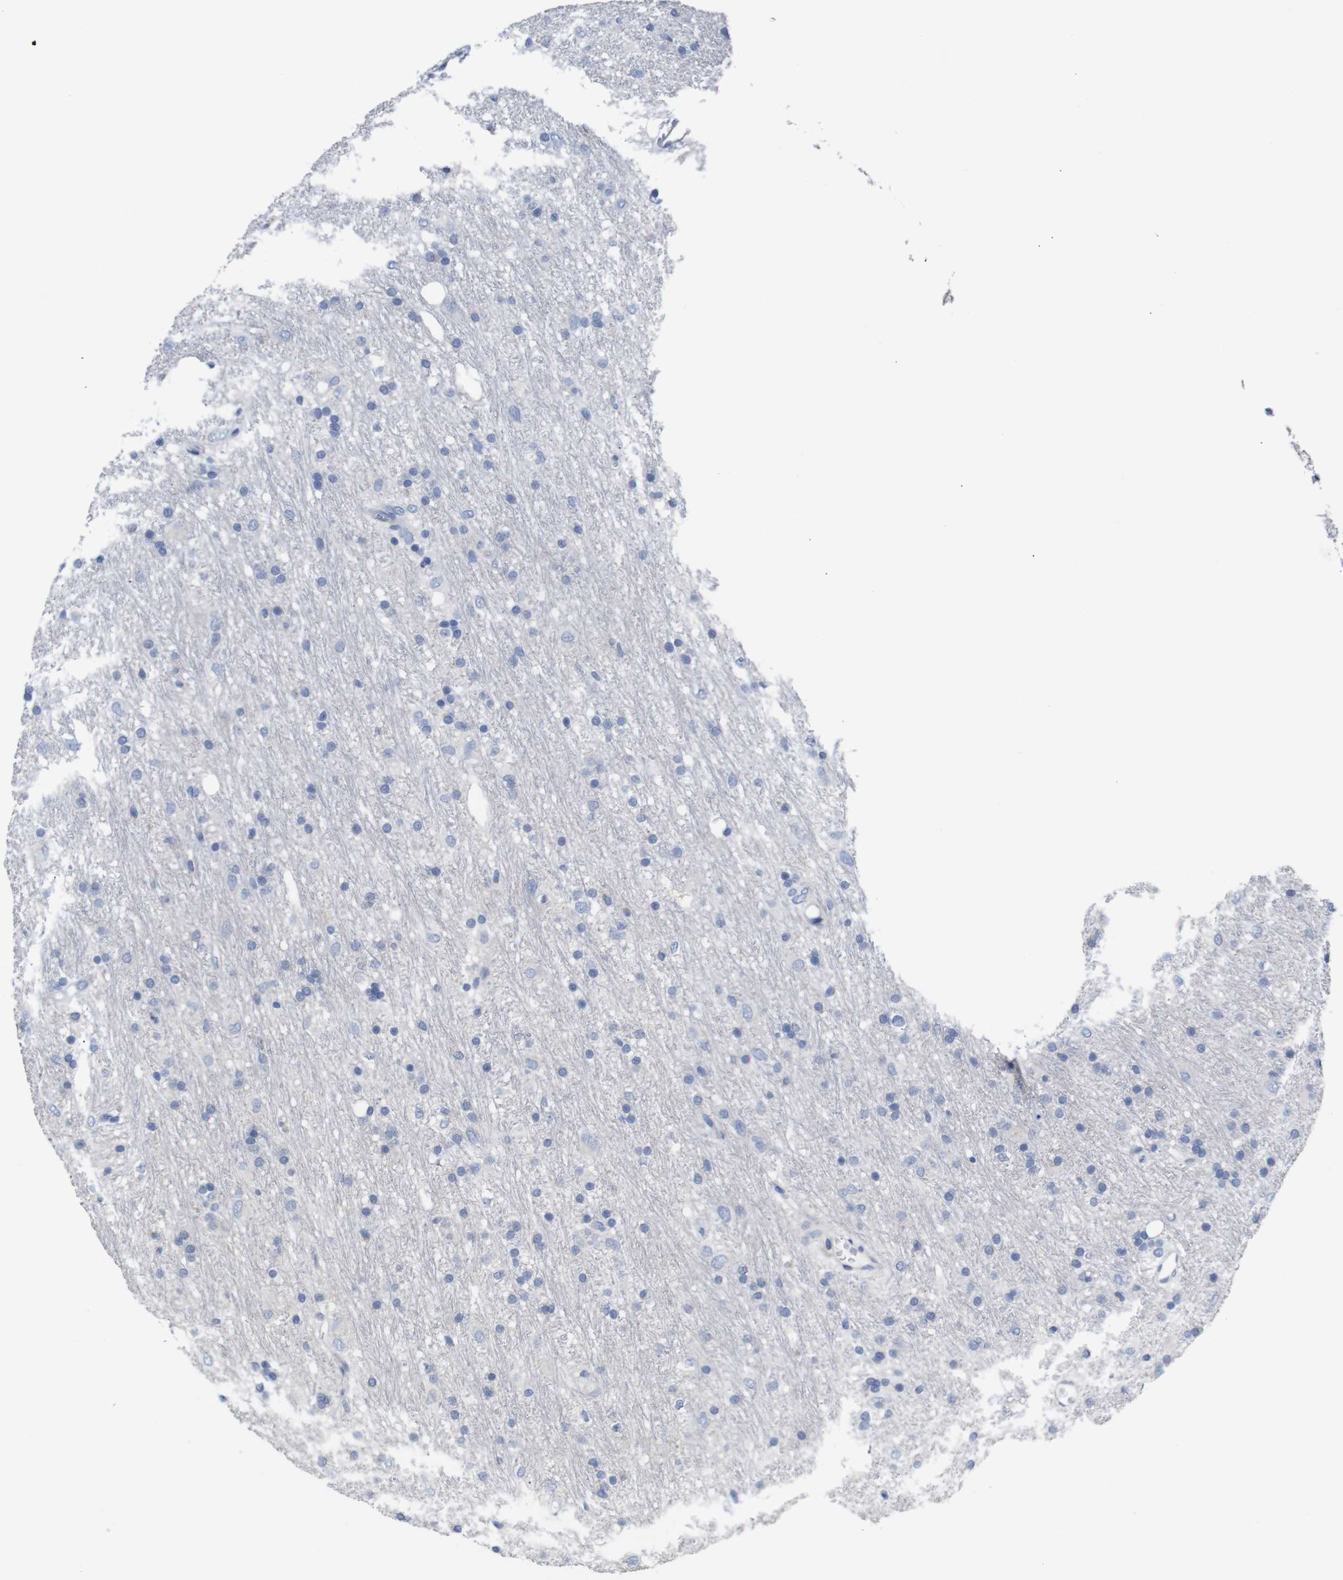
{"staining": {"intensity": "negative", "quantity": "none", "location": "none"}, "tissue": "glioma", "cell_type": "Tumor cells", "image_type": "cancer", "snomed": [{"axis": "morphology", "description": "Glioma, malignant, Low grade"}, {"axis": "topography", "description": "Brain"}], "caption": "Protein analysis of glioma displays no significant positivity in tumor cells.", "gene": "TCEAL9", "patient": {"sex": "male", "age": 77}}